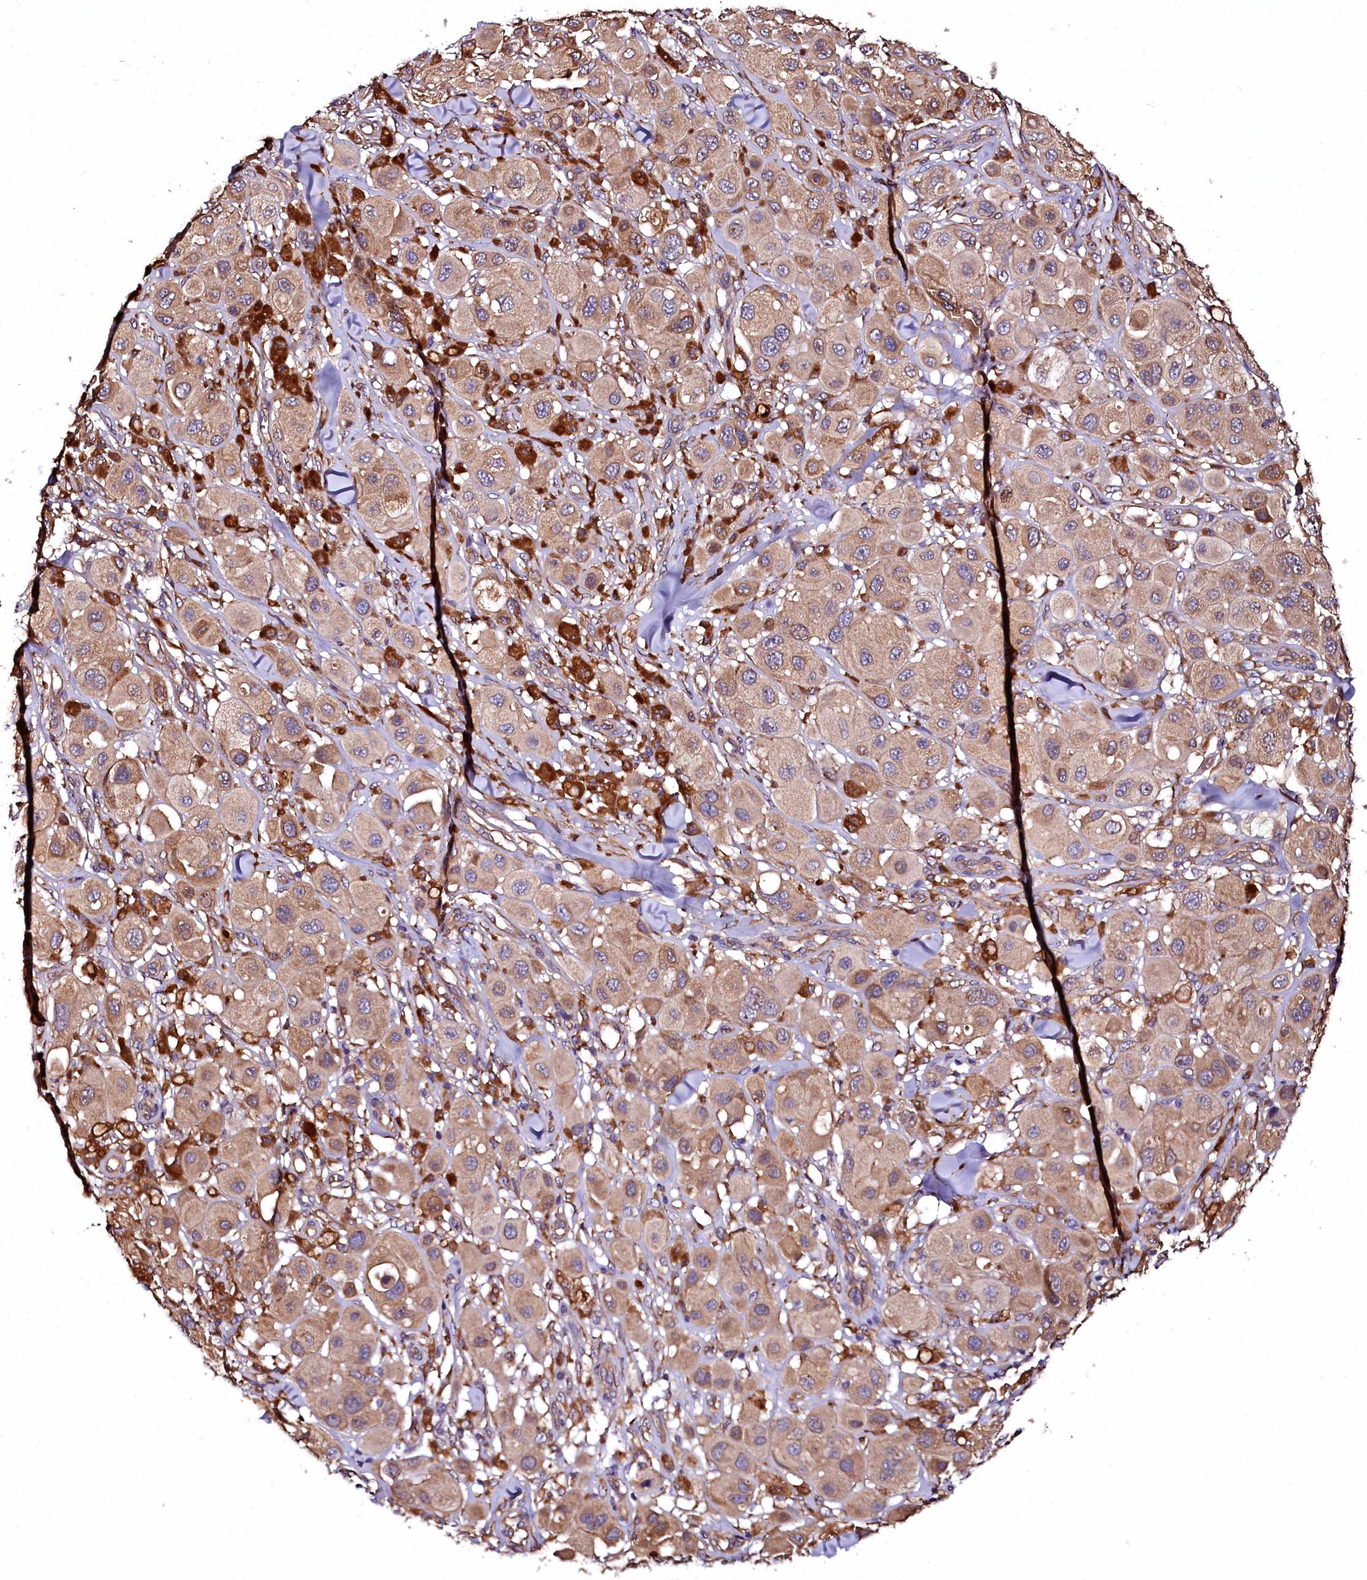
{"staining": {"intensity": "moderate", "quantity": ">75%", "location": "cytoplasmic/membranous"}, "tissue": "melanoma", "cell_type": "Tumor cells", "image_type": "cancer", "snomed": [{"axis": "morphology", "description": "Malignant melanoma, Metastatic site"}, {"axis": "topography", "description": "Skin"}], "caption": "Immunohistochemical staining of human melanoma demonstrates medium levels of moderate cytoplasmic/membranous staining in approximately >75% of tumor cells.", "gene": "APPL2", "patient": {"sex": "male", "age": 41}}